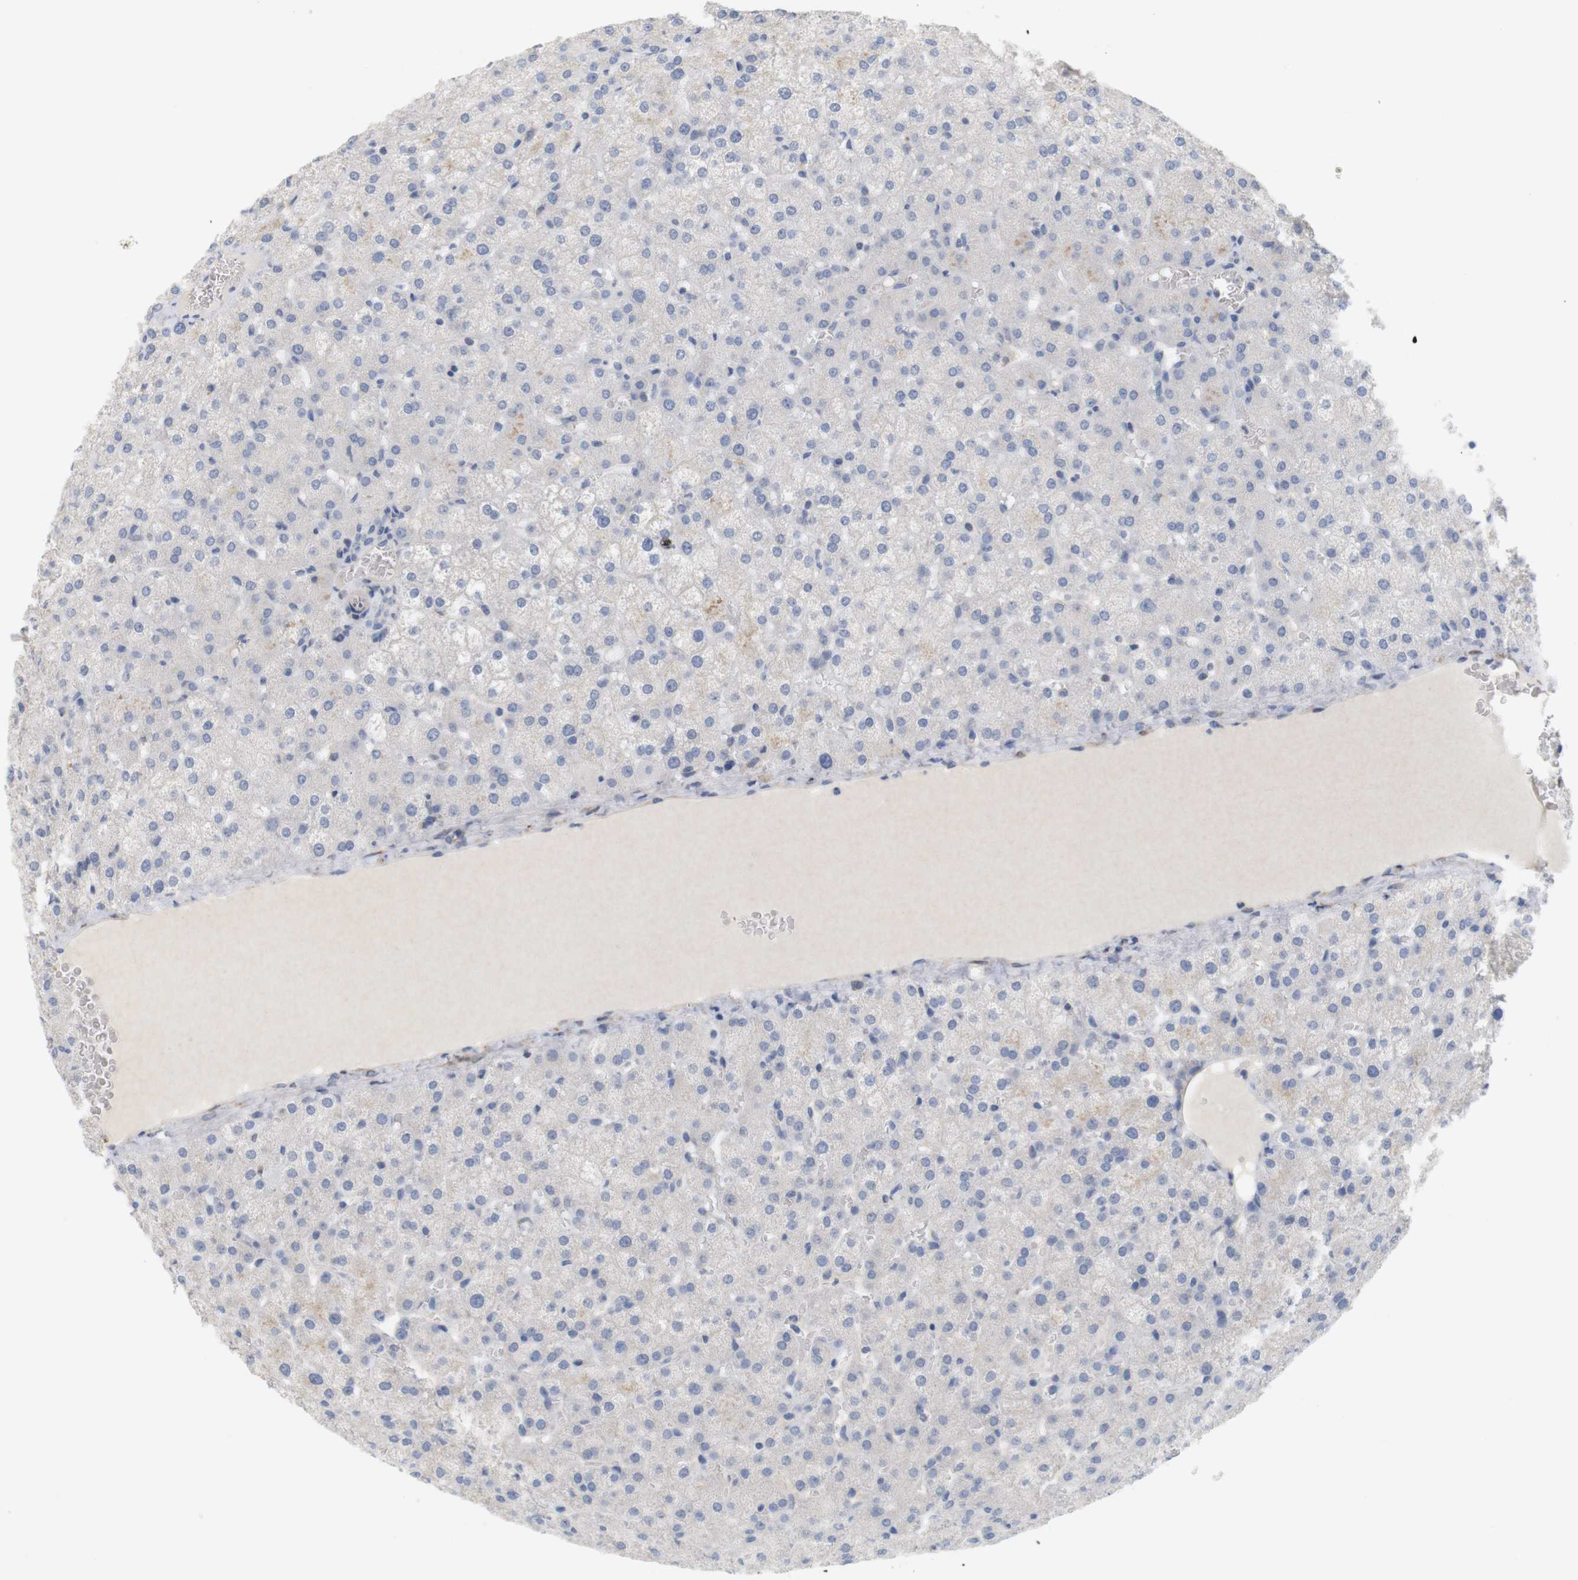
{"staining": {"intensity": "negative", "quantity": "none", "location": "none"}, "tissue": "liver", "cell_type": "Cholangiocytes", "image_type": "normal", "snomed": [{"axis": "morphology", "description": "Normal tissue, NOS"}, {"axis": "topography", "description": "Liver"}], "caption": "An image of liver stained for a protein exhibits no brown staining in cholangiocytes.", "gene": "ITPR1", "patient": {"sex": "female", "age": 32}}